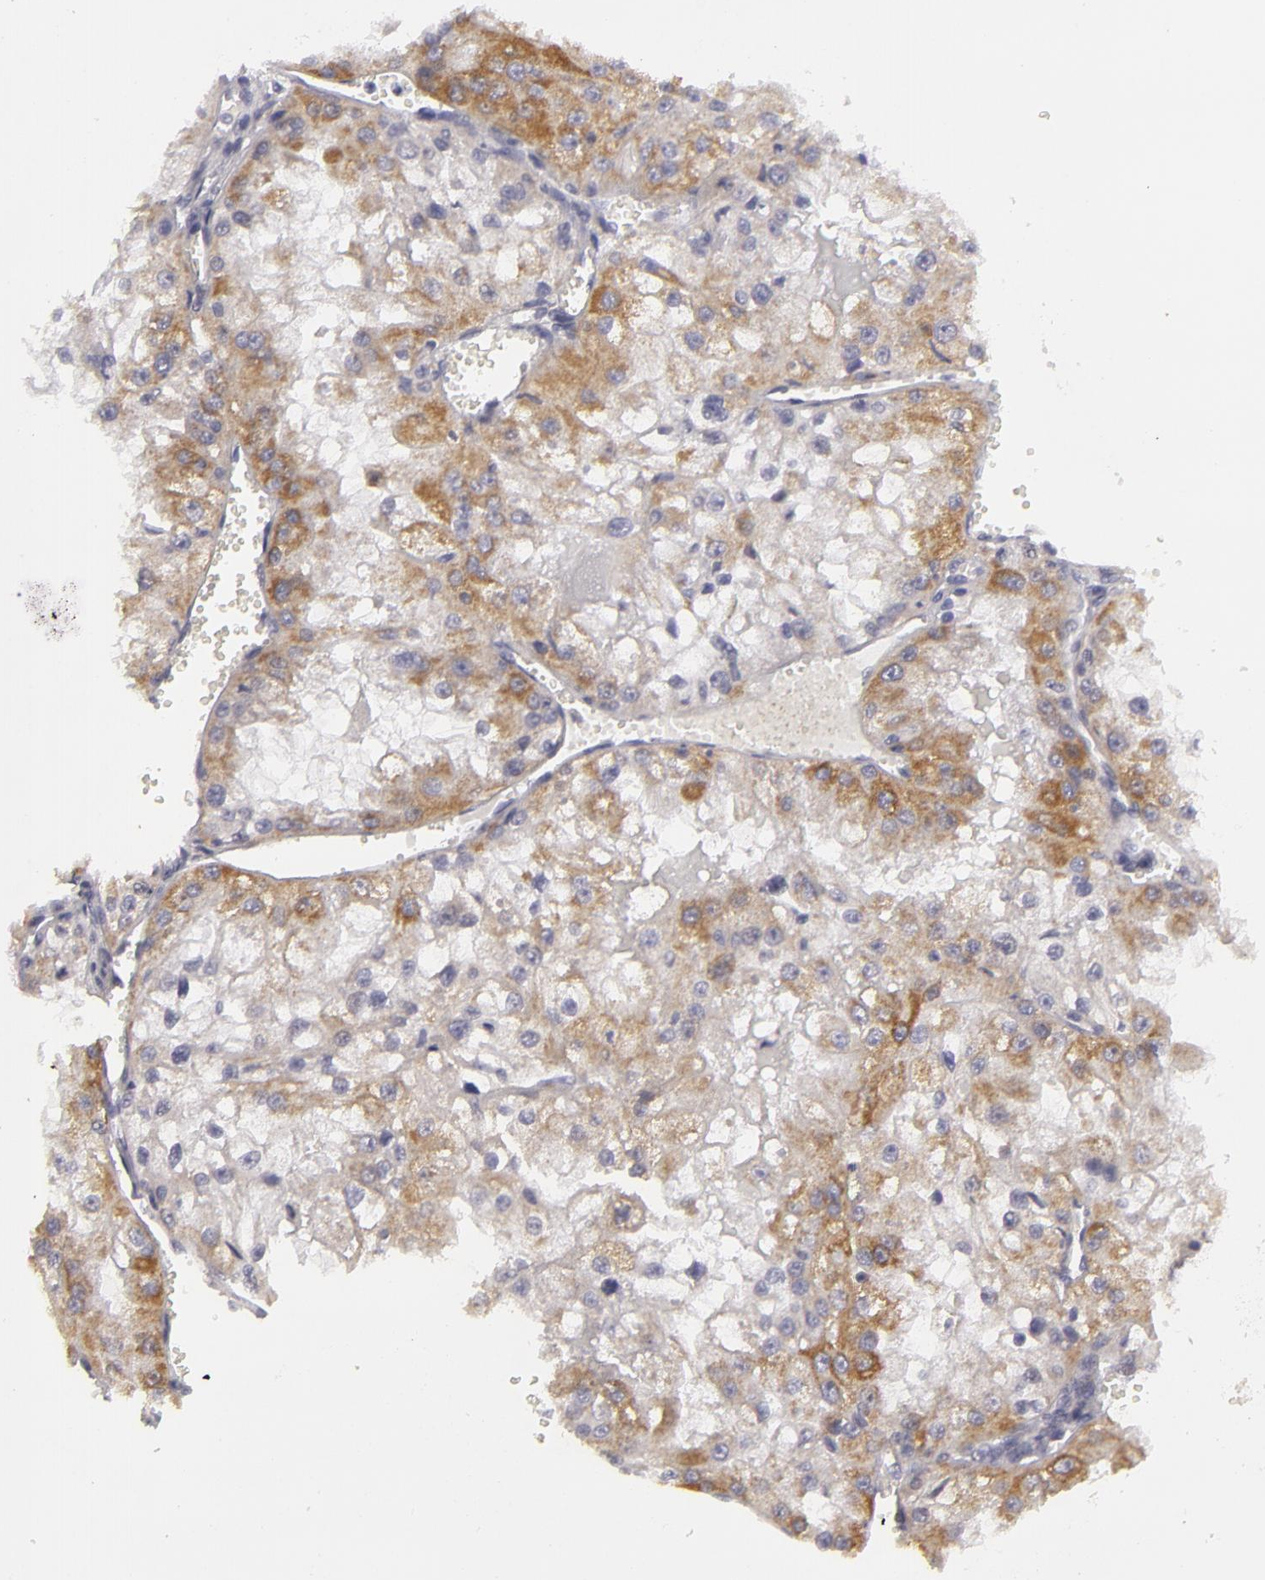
{"staining": {"intensity": "moderate", "quantity": "25%-75%", "location": "cytoplasmic/membranous"}, "tissue": "renal cancer", "cell_type": "Tumor cells", "image_type": "cancer", "snomed": [{"axis": "morphology", "description": "Adenocarcinoma, NOS"}, {"axis": "topography", "description": "Kidney"}], "caption": "Renal adenocarcinoma stained for a protein reveals moderate cytoplasmic/membranous positivity in tumor cells.", "gene": "ATP2B3", "patient": {"sex": "female", "age": 74}}